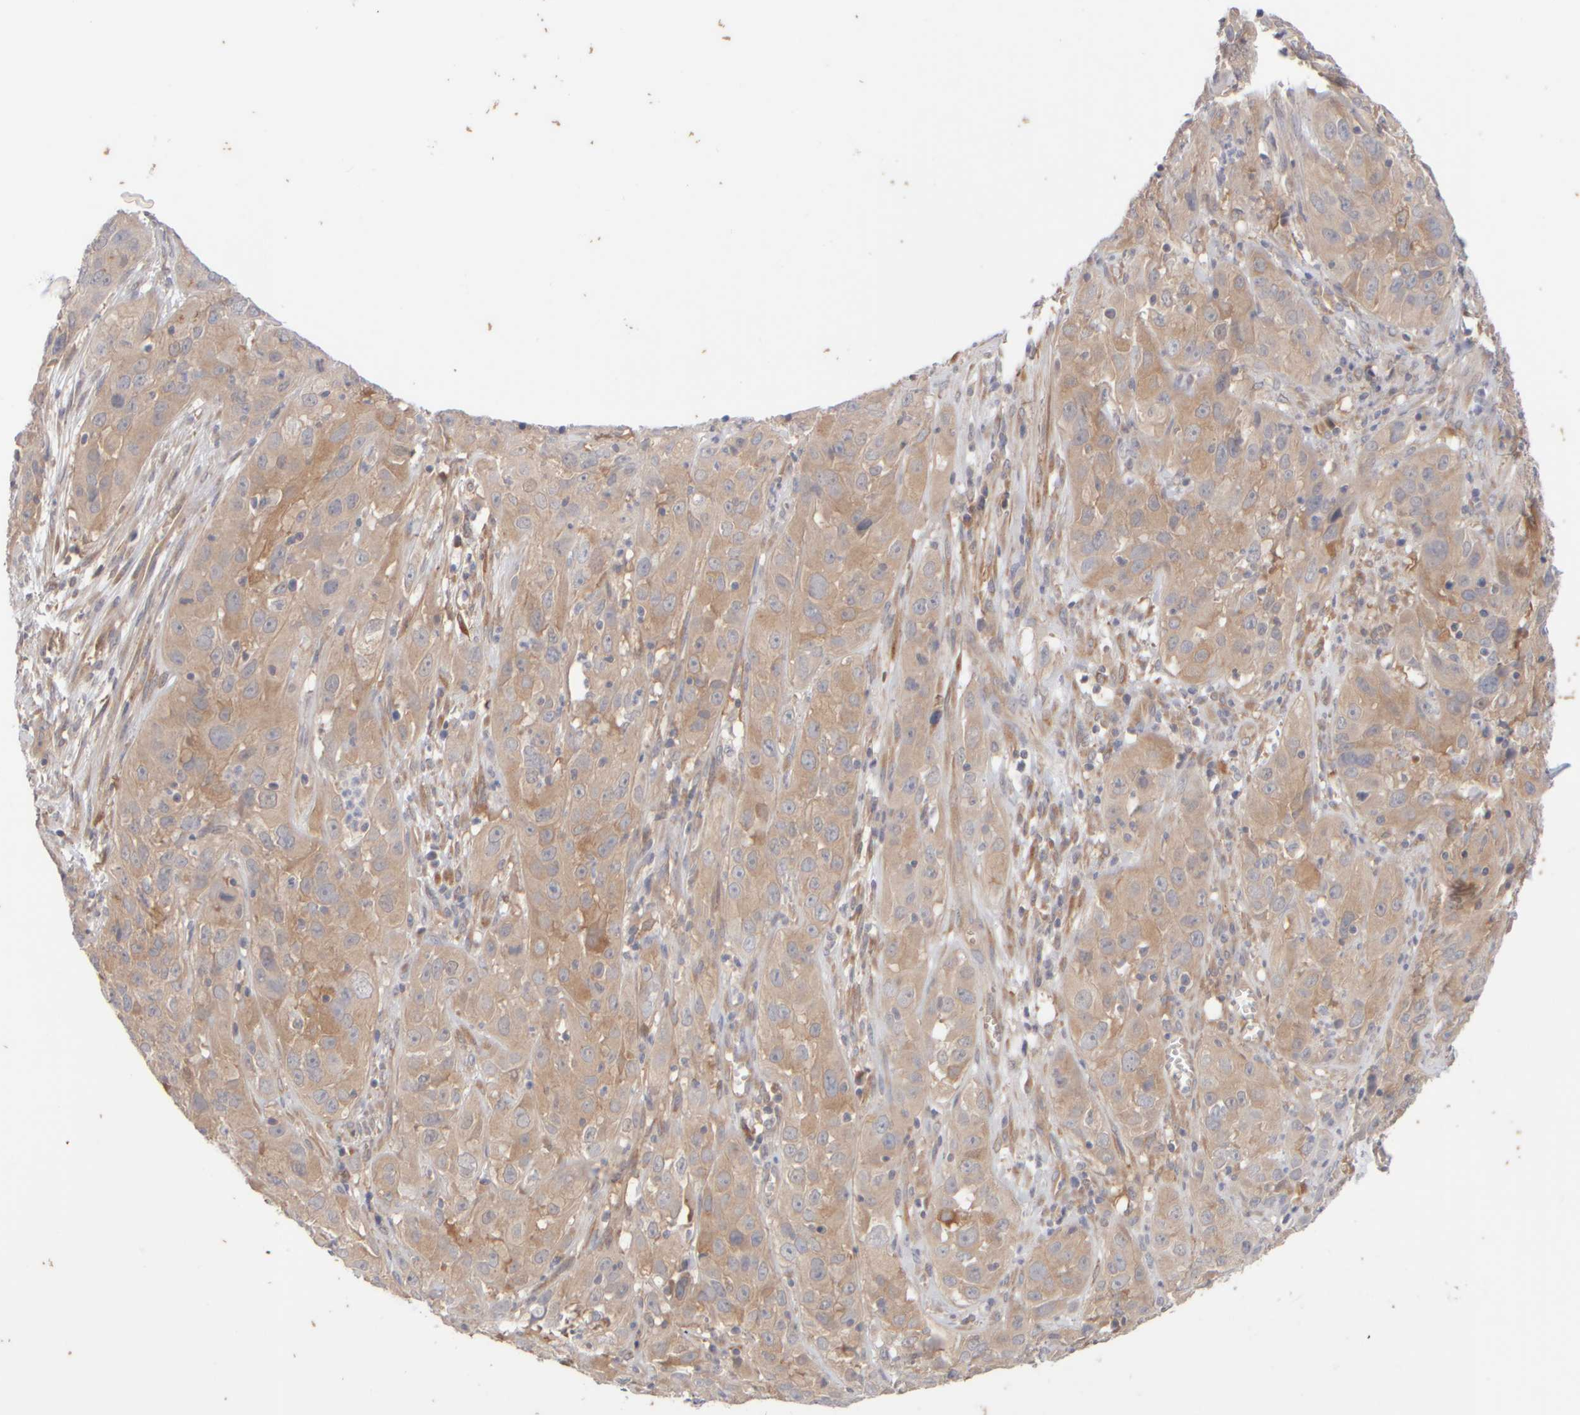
{"staining": {"intensity": "weak", "quantity": ">75%", "location": "cytoplasmic/membranous"}, "tissue": "cervical cancer", "cell_type": "Tumor cells", "image_type": "cancer", "snomed": [{"axis": "morphology", "description": "Squamous cell carcinoma, NOS"}, {"axis": "topography", "description": "Cervix"}], "caption": "Brown immunohistochemical staining in cervical cancer (squamous cell carcinoma) demonstrates weak cytoplasmic/membranous staining in approximately >75% of tumor cells.", "gene": "GOPC", "patient": {"sex": "female", "age": 32}}